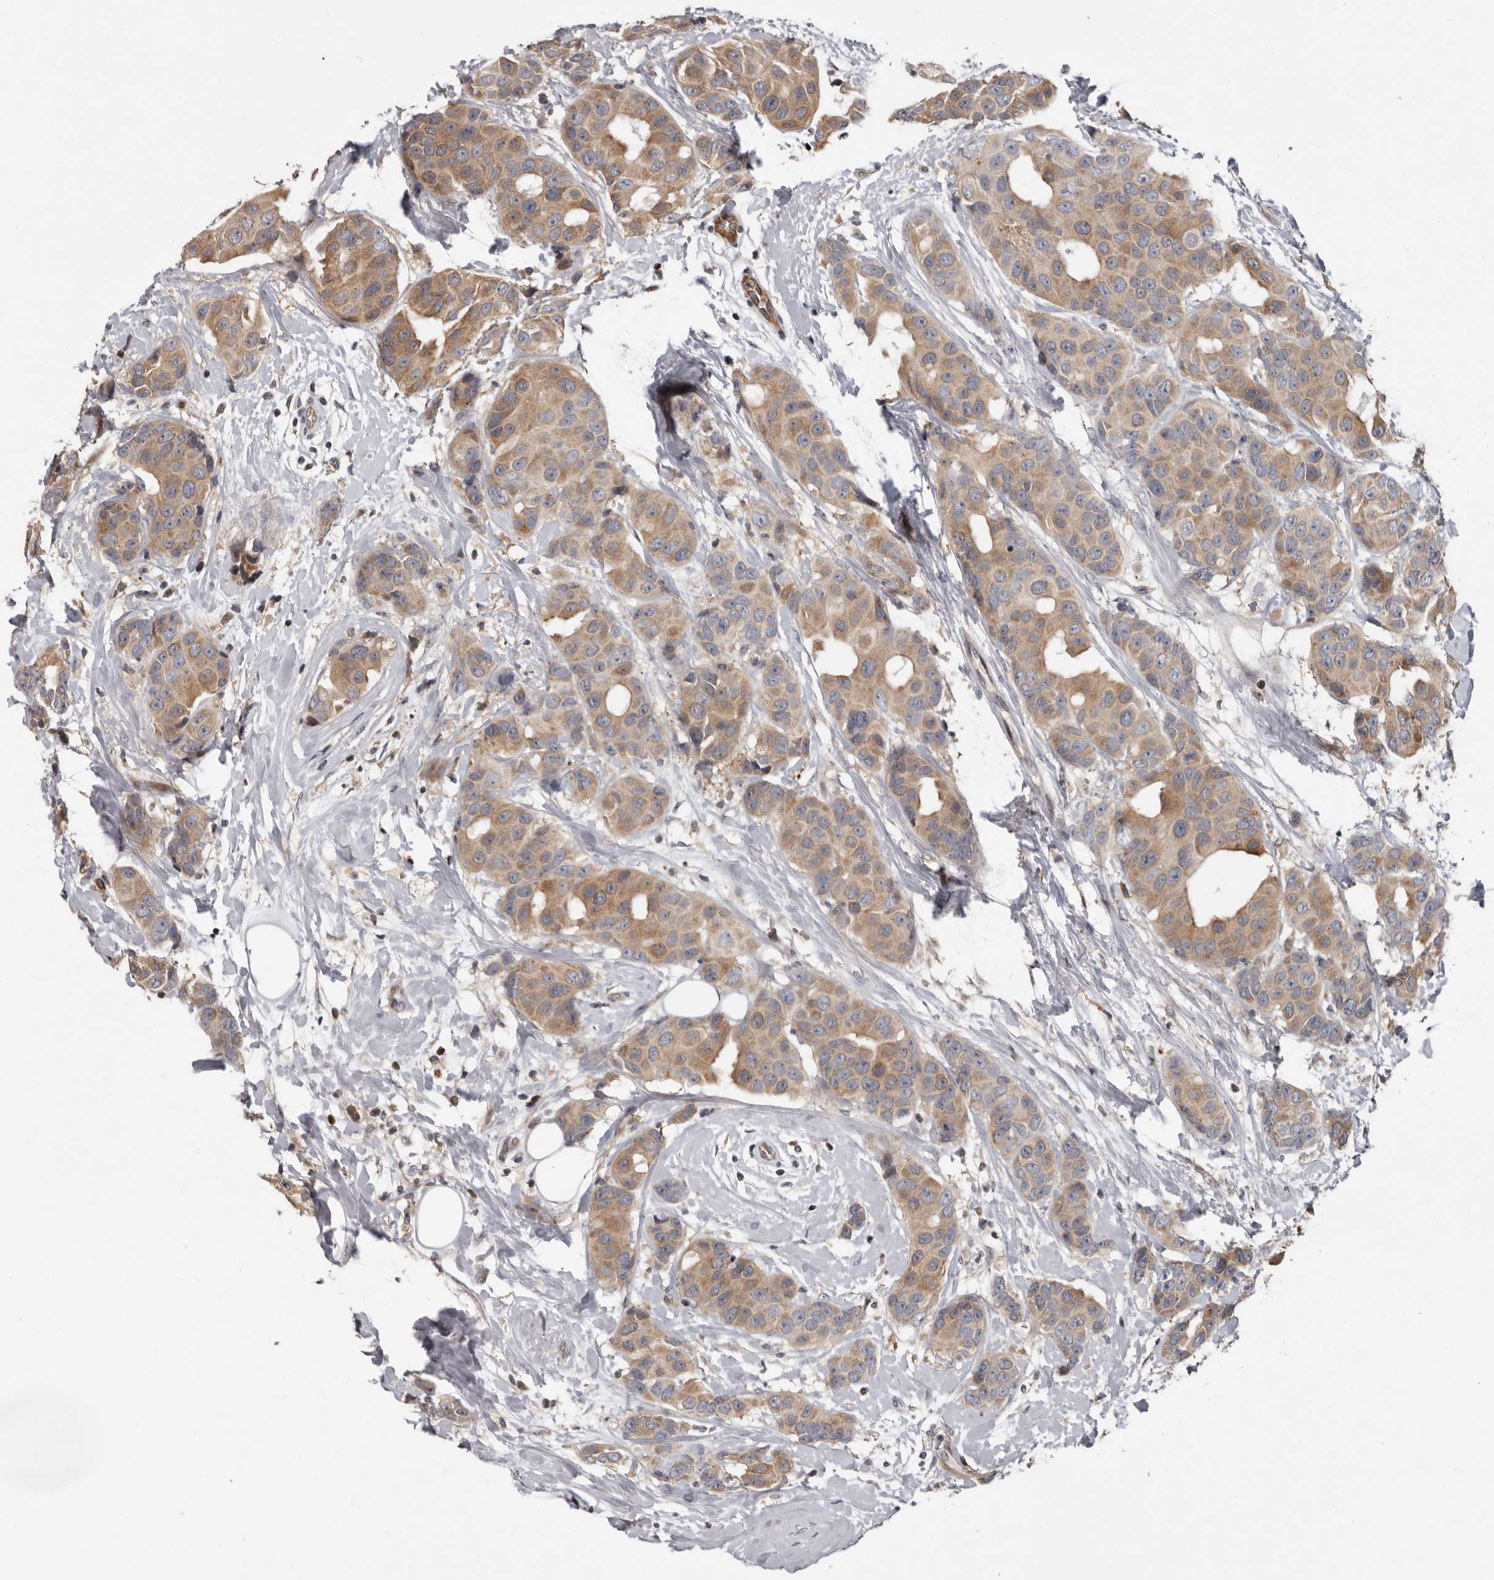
{"staining": {"intensity": "moderate", "quantity": ">75%", "location": "cytoplasmic/membranous"}, "tissue": "breast cancer", "cell_type": "Tumor cells", "image_type": "cancer", "snomed": [{"axis": "morphology", "description": "Normal tissue, NOS"}, {"axis": "morphology", "description": "Duct carcinoma"}, {"axis": "topography", "description": "Breast"}], "caption": "Brown immunohistochemical staining in infiltrating ductal carcinoma (breast) exhibits moderate cytoplasmic/membranous positivity in approximately >75% of tumor cells. (brown staining indicates protein expression, while blue staining denotes nuclei).", "gene": "FGFR4", "patient": {"sex": "female", "age": 39}}